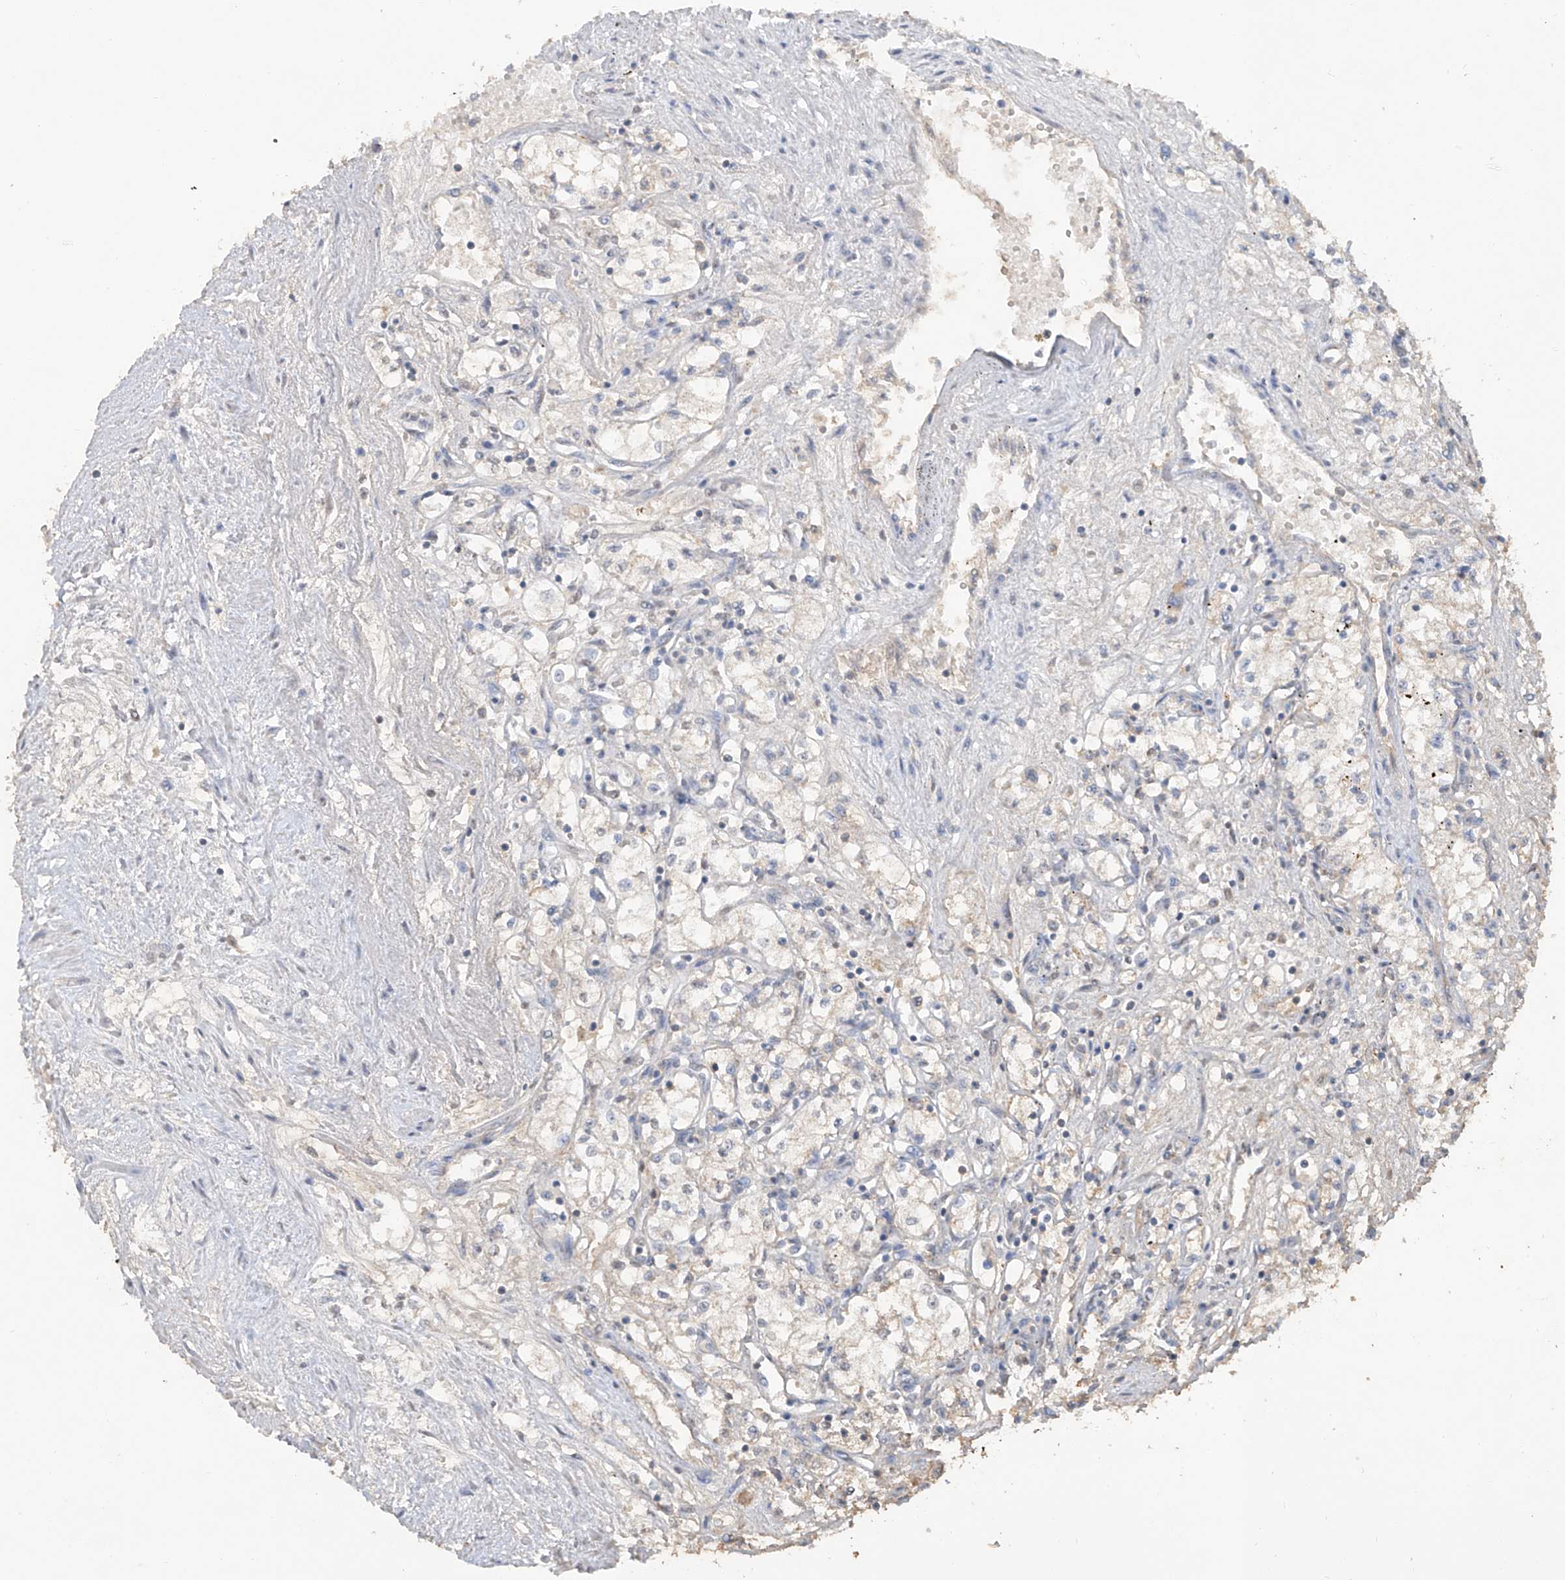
{"staining": {"intensity": "negative", "quantity": "none", "location": "none"}, "tissue": "renal cancer", "cell_type": "Tumor cells", "image_type": "cancer", "snomed": [{"axis": "morphology", "description": "Adenocarcinoma, NOS"}, {"axis": "topography", "description": "Kidney"}], "caption": "A high-resolution micrograph shows immunohistochemistry (IHC) staining of adenocarcinoma (renal), which shows no significant expression in tumor cells.", "gene": "HAS3", "patient": {"sex": "male", "age": 59}}